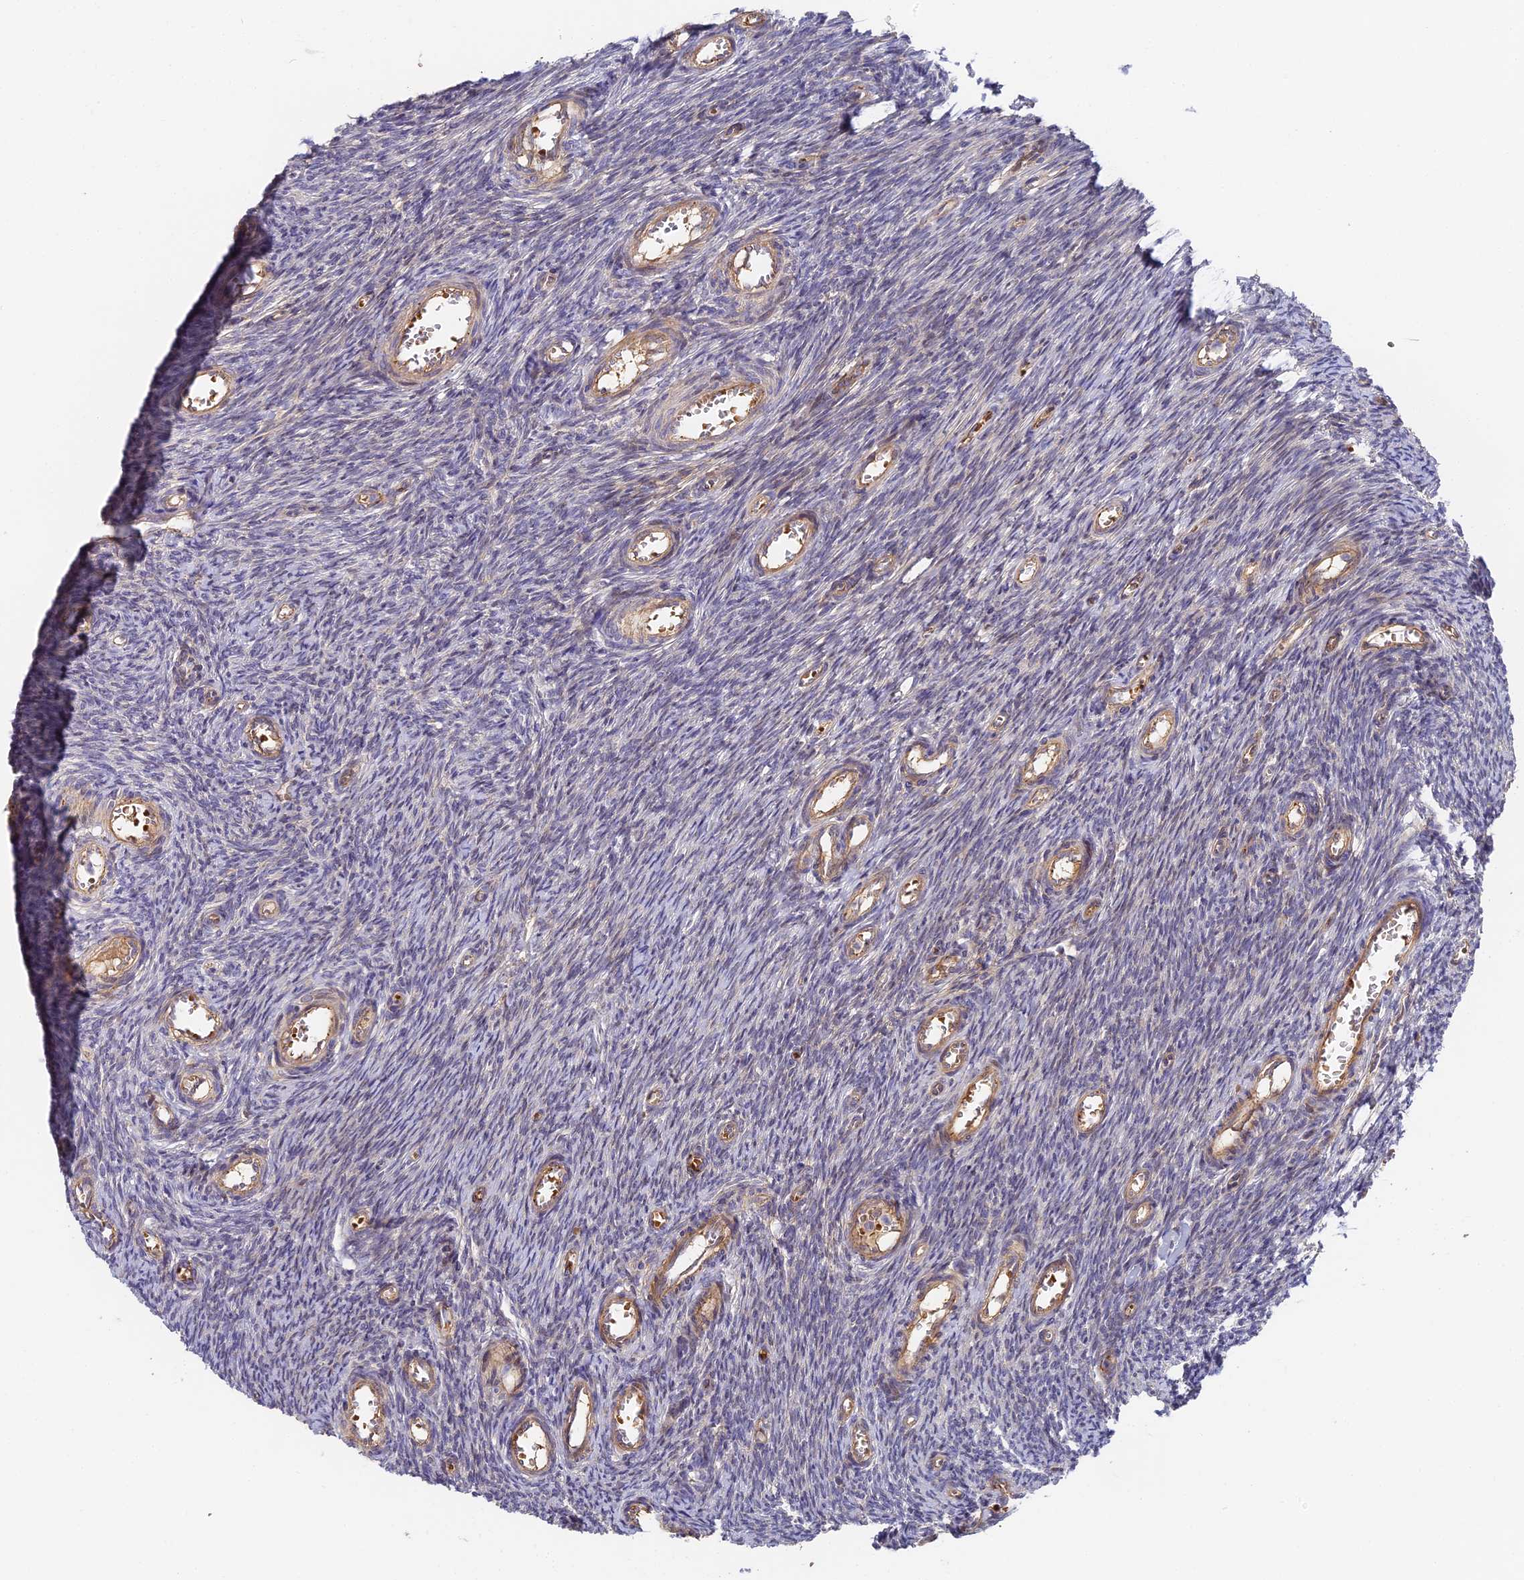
{"staining": {"intensity": "negative", "quantity": "none", "location": "none"}, "tissue": "ovary", "cell_type": "Ovarian stroma cells", "image_type": "normal", "snomed": [{"axis": "morphology", "description": "Normal tissue, NOS"}, {"axis": "topography", "description": "Ovary"}], "caption": "Ovarian stroma cells are negative for brown protein staining in unremarkable ovary. Brightfield microscopy of IHC stained with DAB (brown) and hematoxylin (blue), captured at high magnification.", "gene": "MISP3", "patient": {"sex": "female", "age": 44}}